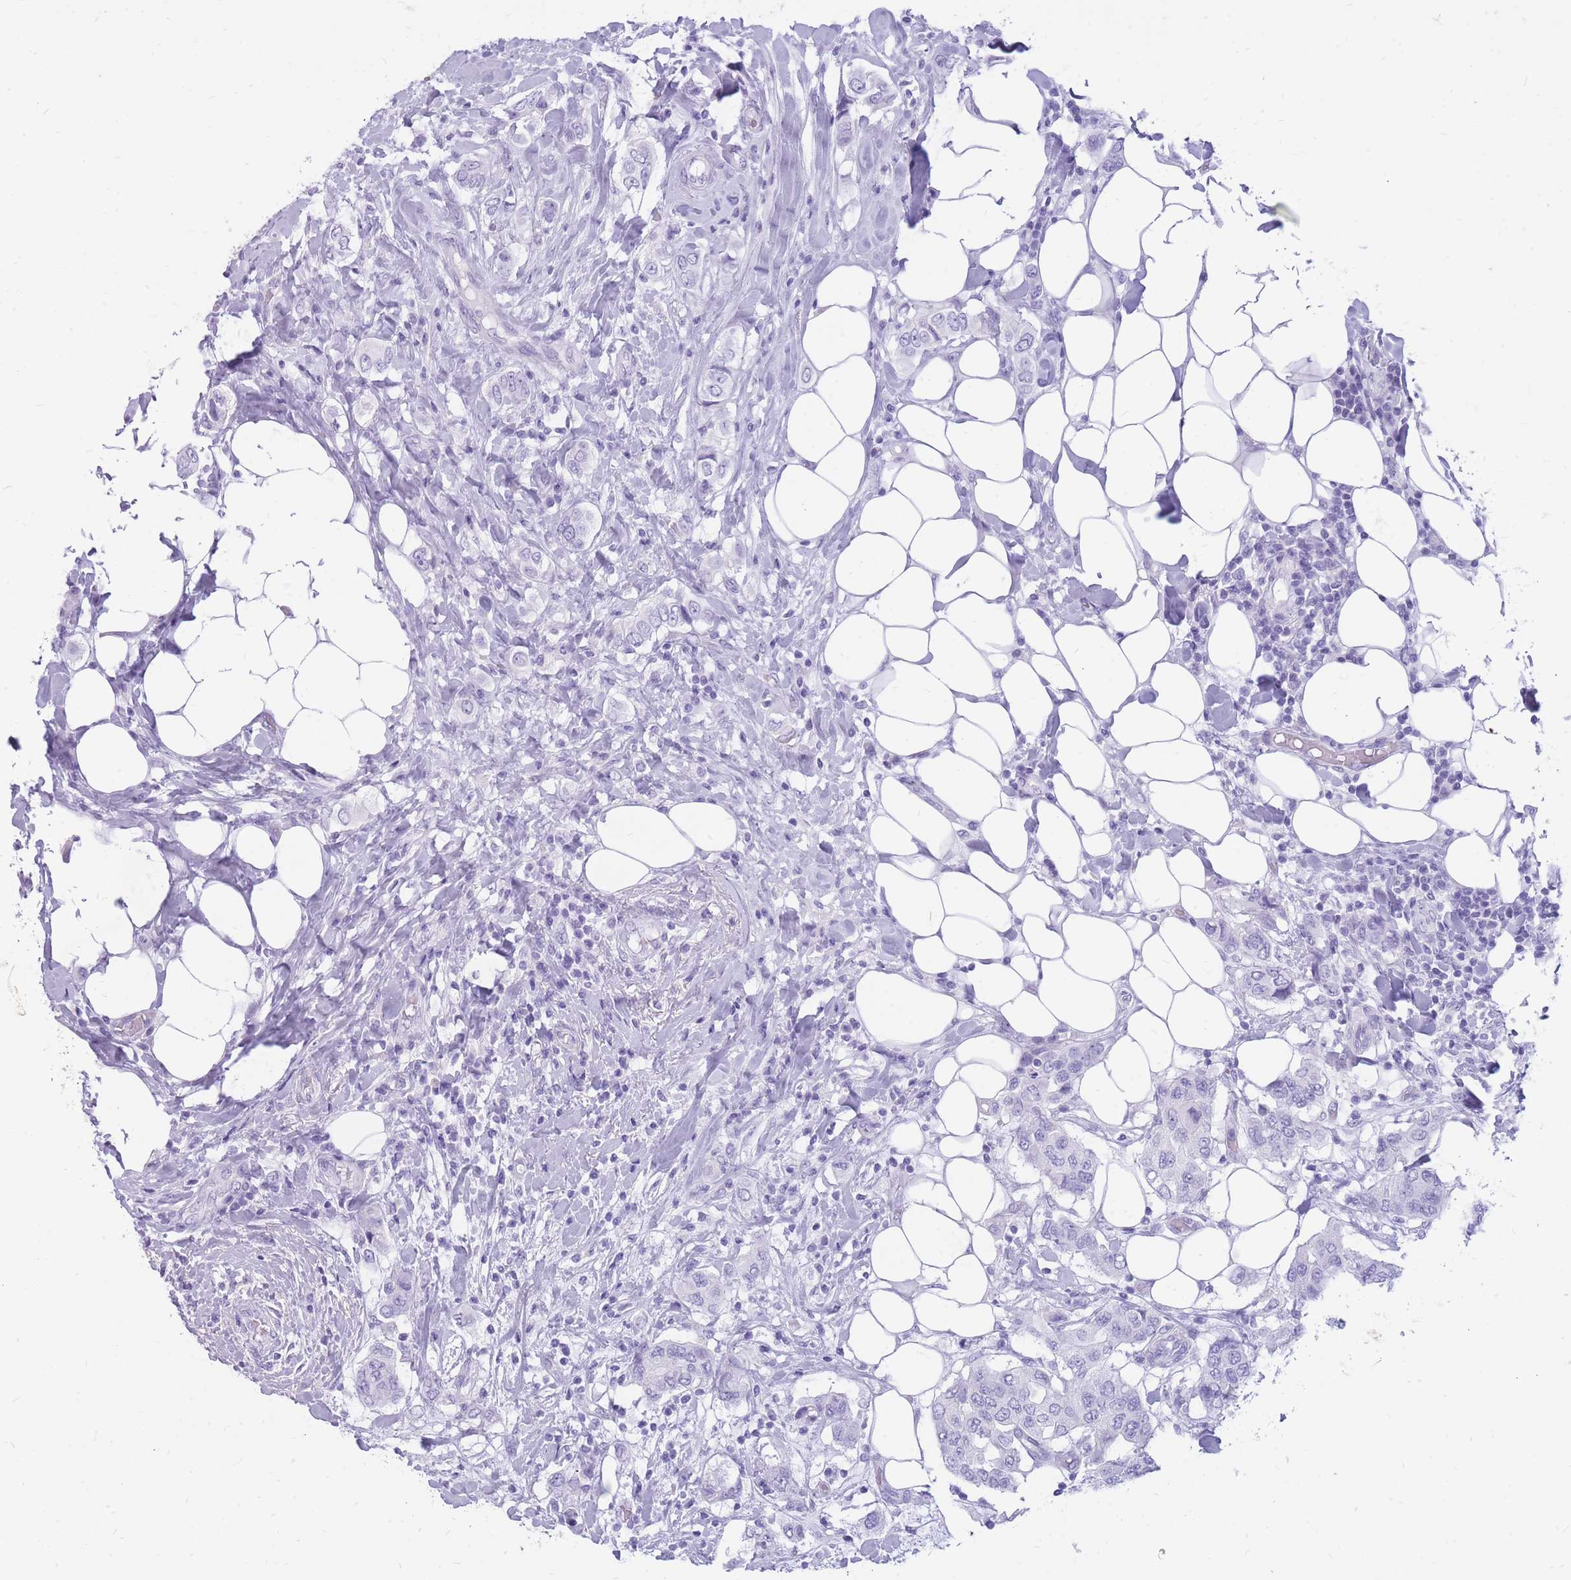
{"staining": {"intensity": "negative", "quantity": "none", "location": "none"}, "tissue": "breast cancer", "cell_type": "Tumor cells", "image_type": "cancer", "snomed": [{"axis": "morphology", "description": "Lobular carcinoma"}, {"axis": "topography", "description": "Breast"}], "caption": "The micrograph reveals no staining of tumor cells in breast cancer (lobular carcinoma).", "gene": "CYP21A2", "patient": {"sex": "female", "age": 51}}